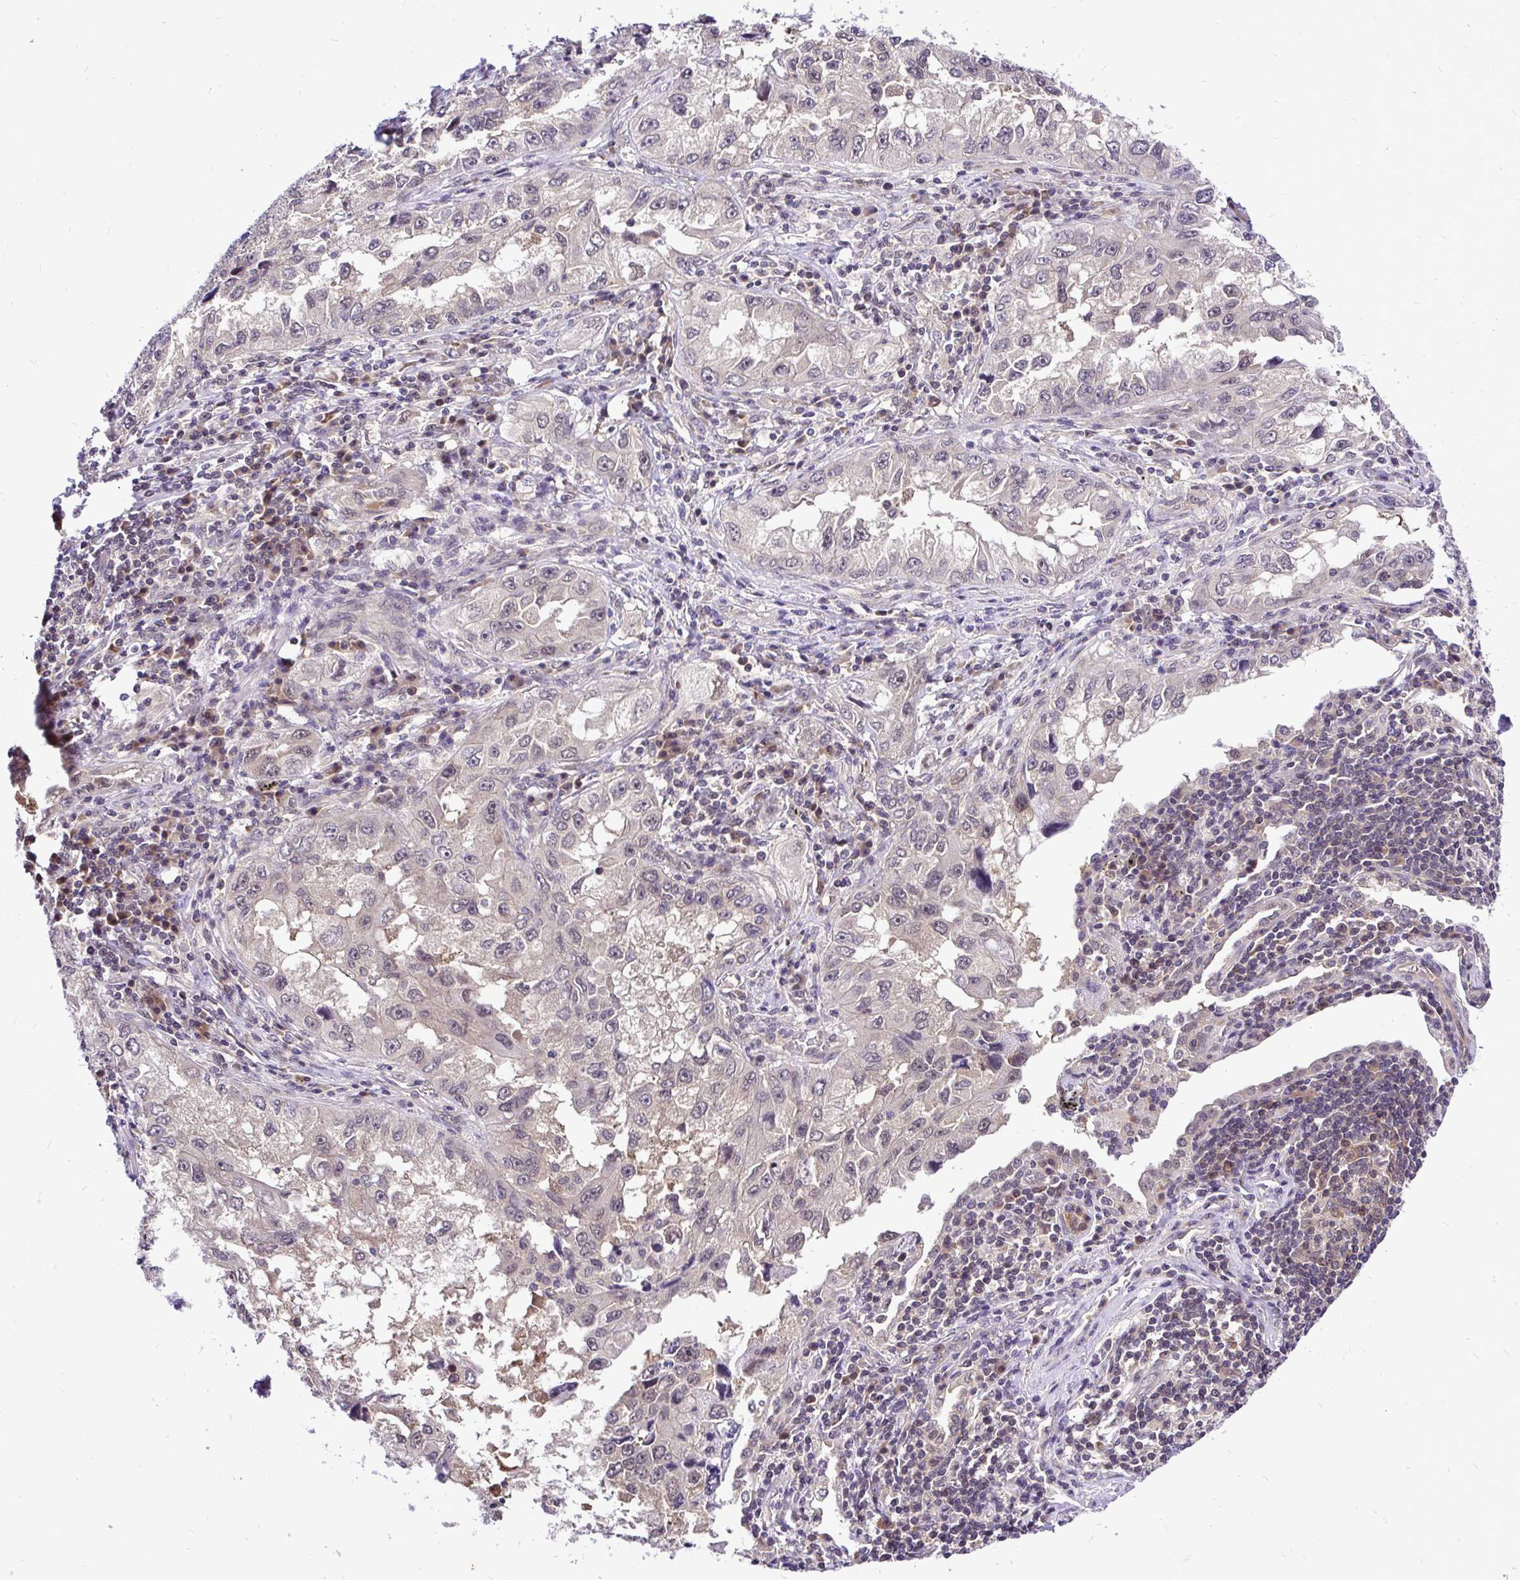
{"staining": {"intensity": "negative", "quantity": "none", "location": "none"}, "tissue": "lung cancer", "cell_type": "Tumor cells", "image_type": "cancer", "snomed": [{"axis": "morphology", "description": "Adenocarcinoma, NOS"}, {"axis": "topography", "description": "Lung"}], "caption": "Immunohistochemical staining of lung cancer displays no significant expression in tumor cells.", "gene": "UBE2M", "patient": {"sex": "female", "age": 73}}